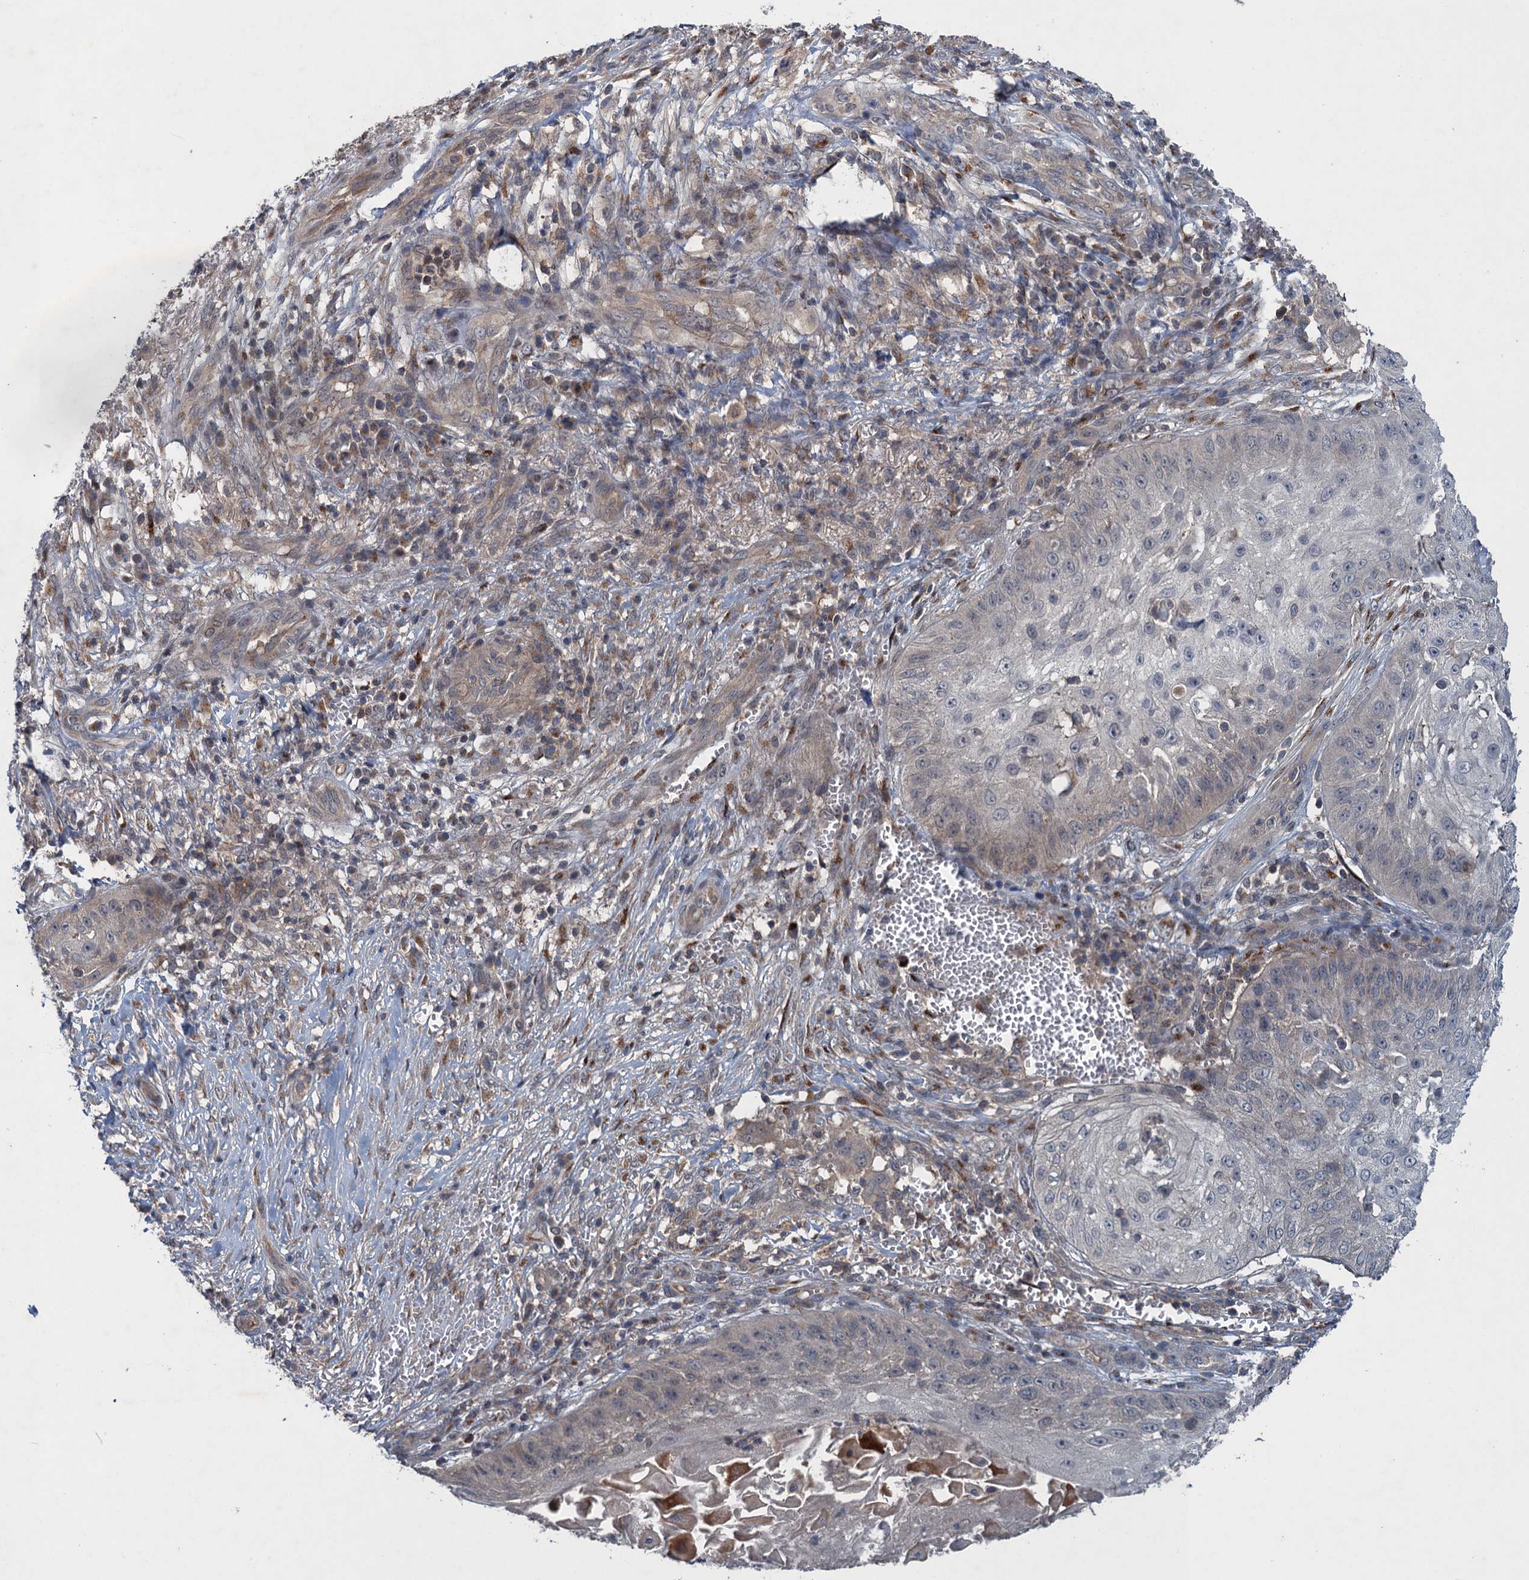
{"staining": {"intensity": "negative", "quantity": "none", "location": "none"}, "tissue": "skin cancer", "cell_type": "Tumor cells", "image_type": "cancer", "snomed": [{"axis": "morphology", "description": "Squamous cell carcinoma, NOS"}, {"axis": "topography", "description": "Skin"}], "caption": "DAB (3,3'-diaminobenzidine) immunohistochemical staining of skin cancer shows no significant positivity in tumor cells.", "gene": "RNF165", "patient": {"sex": "male", "age": 70}}